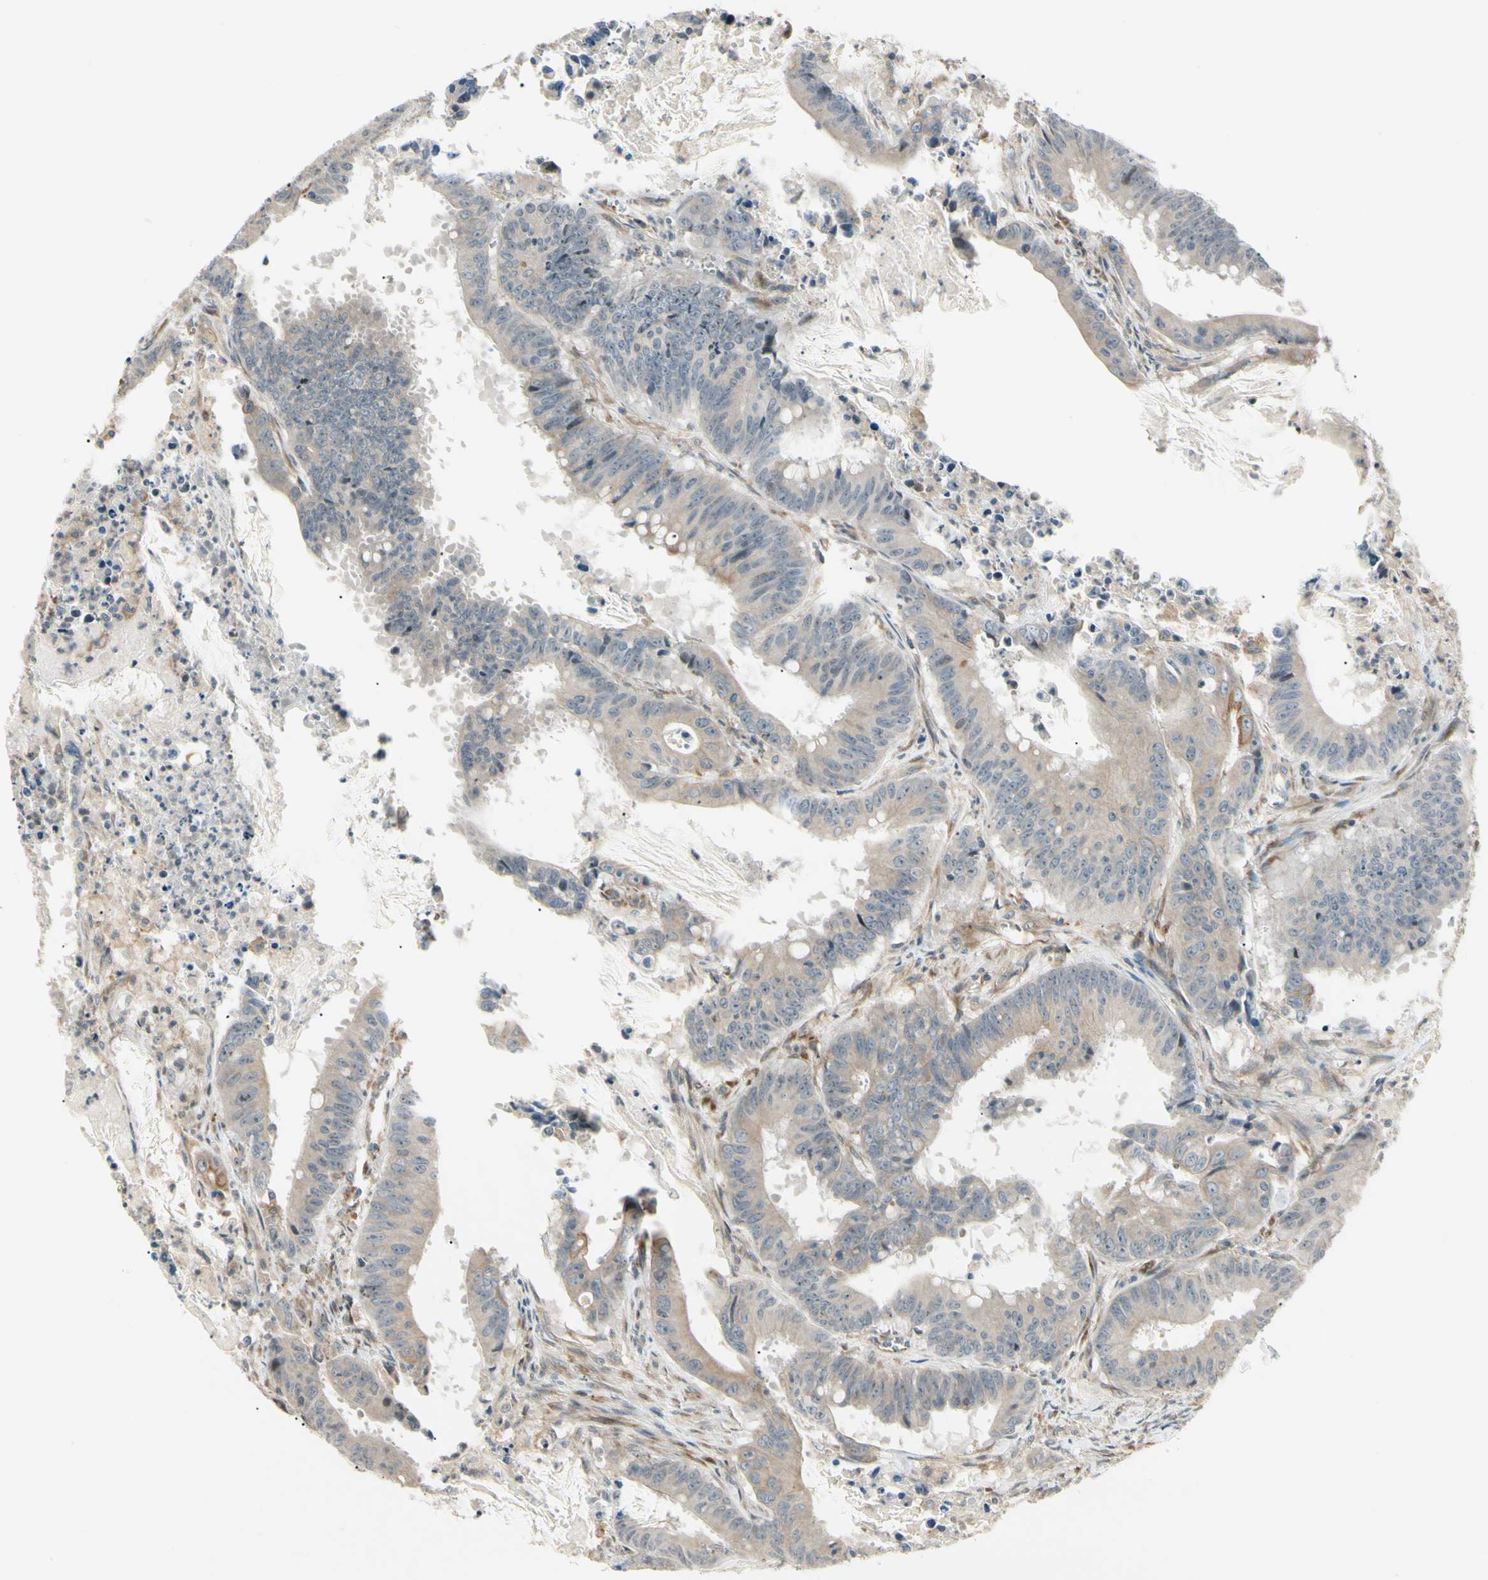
{"staining": {"intensity": "moderate", "quantity": "25%-75%", "location": "cytoplasmic/membranous"}, "tissue": "colorectal cancer", "cell_type": "Tumor cells", "image_type": "cancer", "snomed": [{"axis": "morphology", "description": "Adenocarcinoma, NOS"}, {"axis": "topography", "description": "Colon"}], "caption": "IHC of human adenocarcinoma (colorectal) shows medium levels of moderate cytoplasmic/membranous expression in approximately 25%-75% of tumor cells.", "gene": "FNDC3B", "patient": {"sex": "male", "age": 45}}